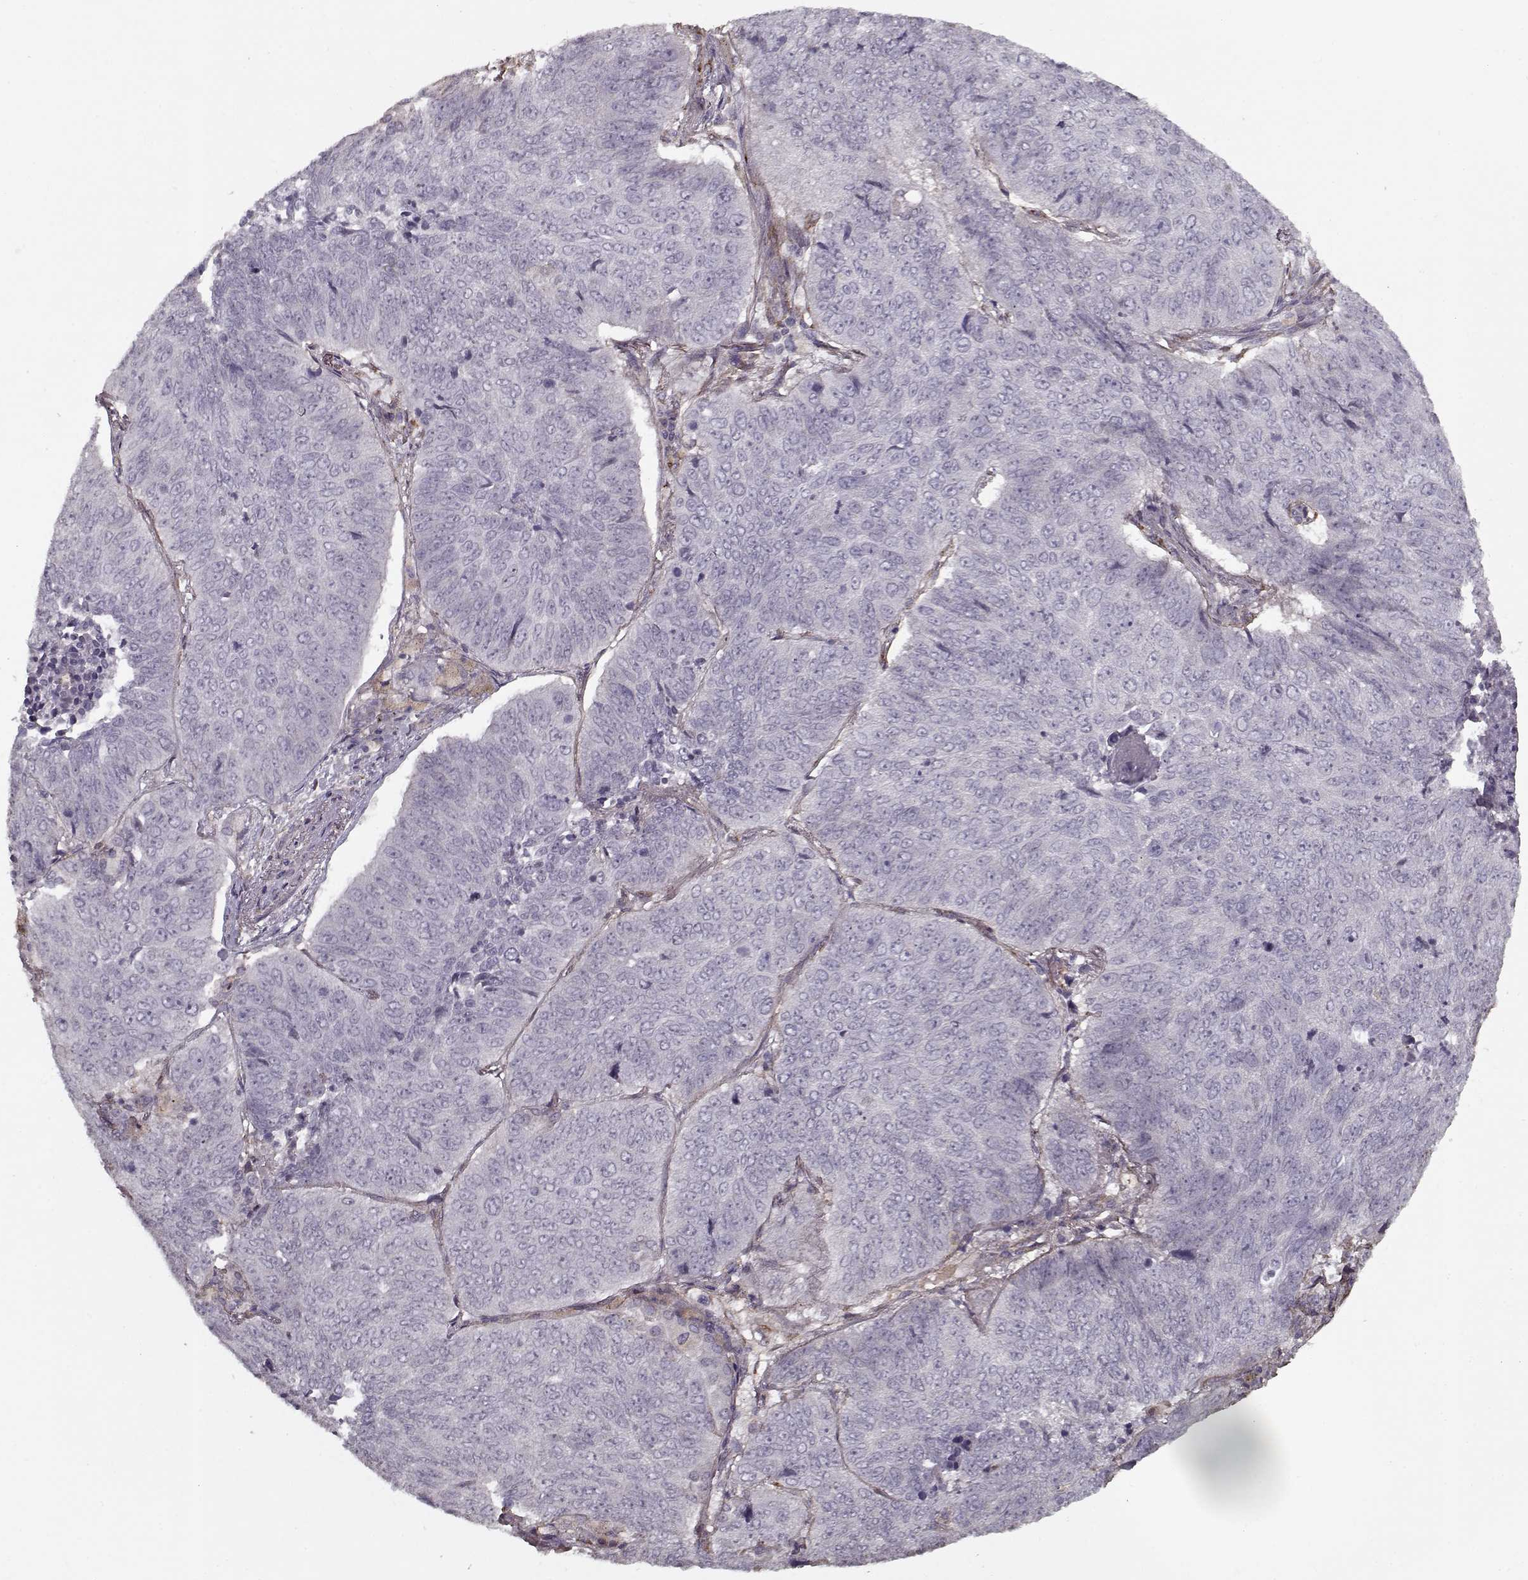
{"staining": {"intensity": "negative", "quantity": "none", "location": "none"}, "tissue": "lung cancer", "cell_type": "Tumor cells", "image_type": "cancer", "snomed": [{"axis": "morphology", "description": "Normal tissue, NOS"}, {"axis": "morphology", "description": "Squamous cell carcinoma, NOS"}, {"axis": "topography", "description": "Bronchus"}, {"axis": "topography", "description": "Lung"}], "caption": "An immunohistochemistry micrograph of lung squamous cell carcinoma is shown. There is no staining in tumor cells of lung squamous cell carcinoma. The staining was performed using DAB to visualize the protein expression in brown, while the nuclei were stained in blue with hematoxylin (Magnification: 20x).", "gene": "LAMA2", "patient": {"sex": "male", "age": 64}}